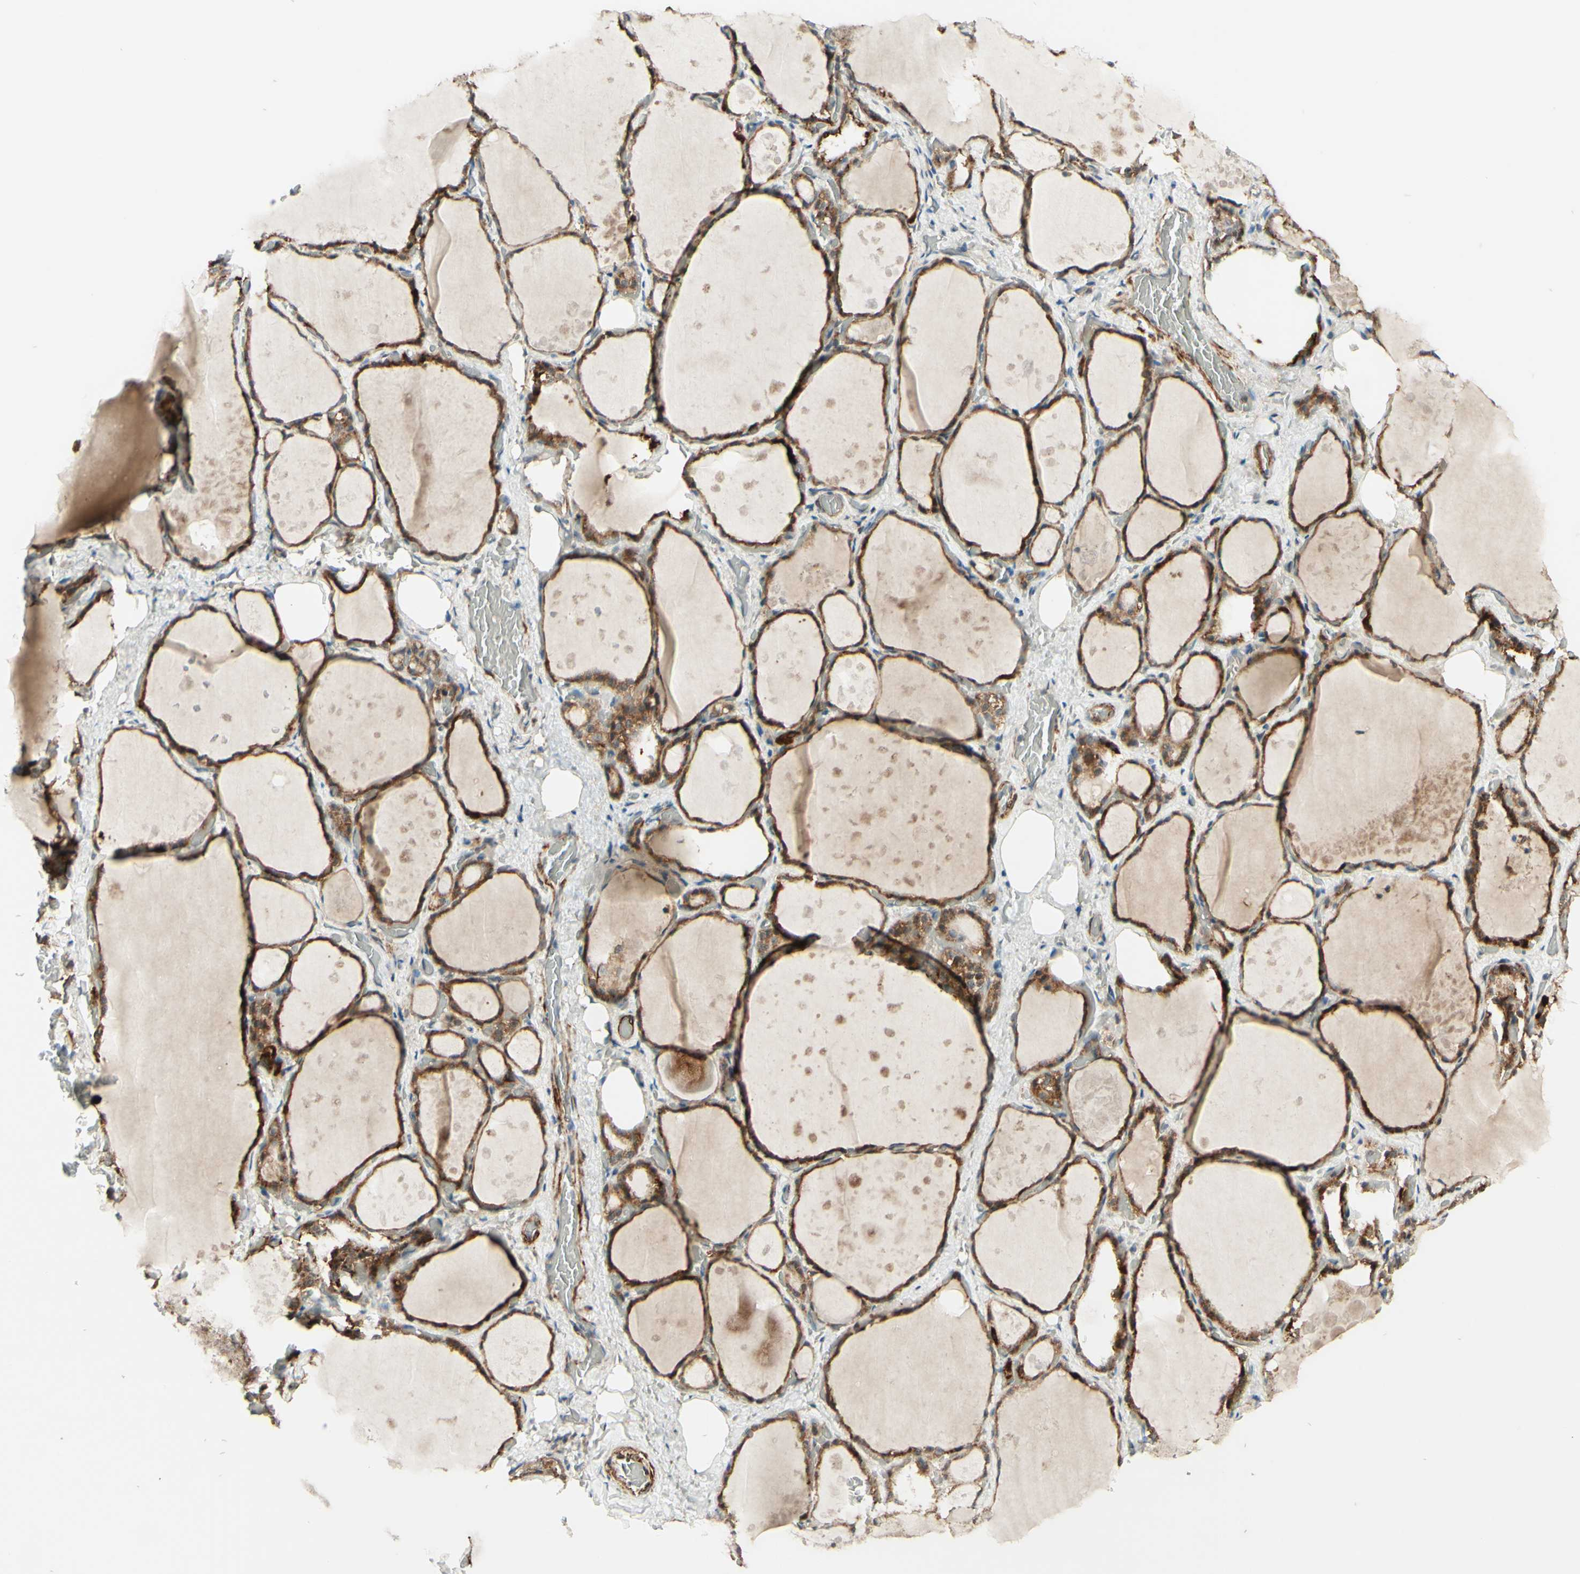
{"staining": {"intensity": "strong", "quantity": ">75%", "location": "cytoplasmic/membranous"}, "tissue": "thyroid gland", "cell_type": "Glandular cells", "image_type": "normal", "snomed": [{"axis": "morphology", "description": "Normal tissue, NOS"}, {"axis": "topography", "description": "Thyroid gland"}], "caption": "DAB (3,3'-diaminobenzidine) immunohistochemical staining of benign thyroid gland reveals strong cytoplasmic/membranous protein staining in about >75% of glandular cells. (Brightfield microscopy of DAB IHC at high magnification).", "gene": "DHRS3", "patient": {"sex": "male", "age": 61}}